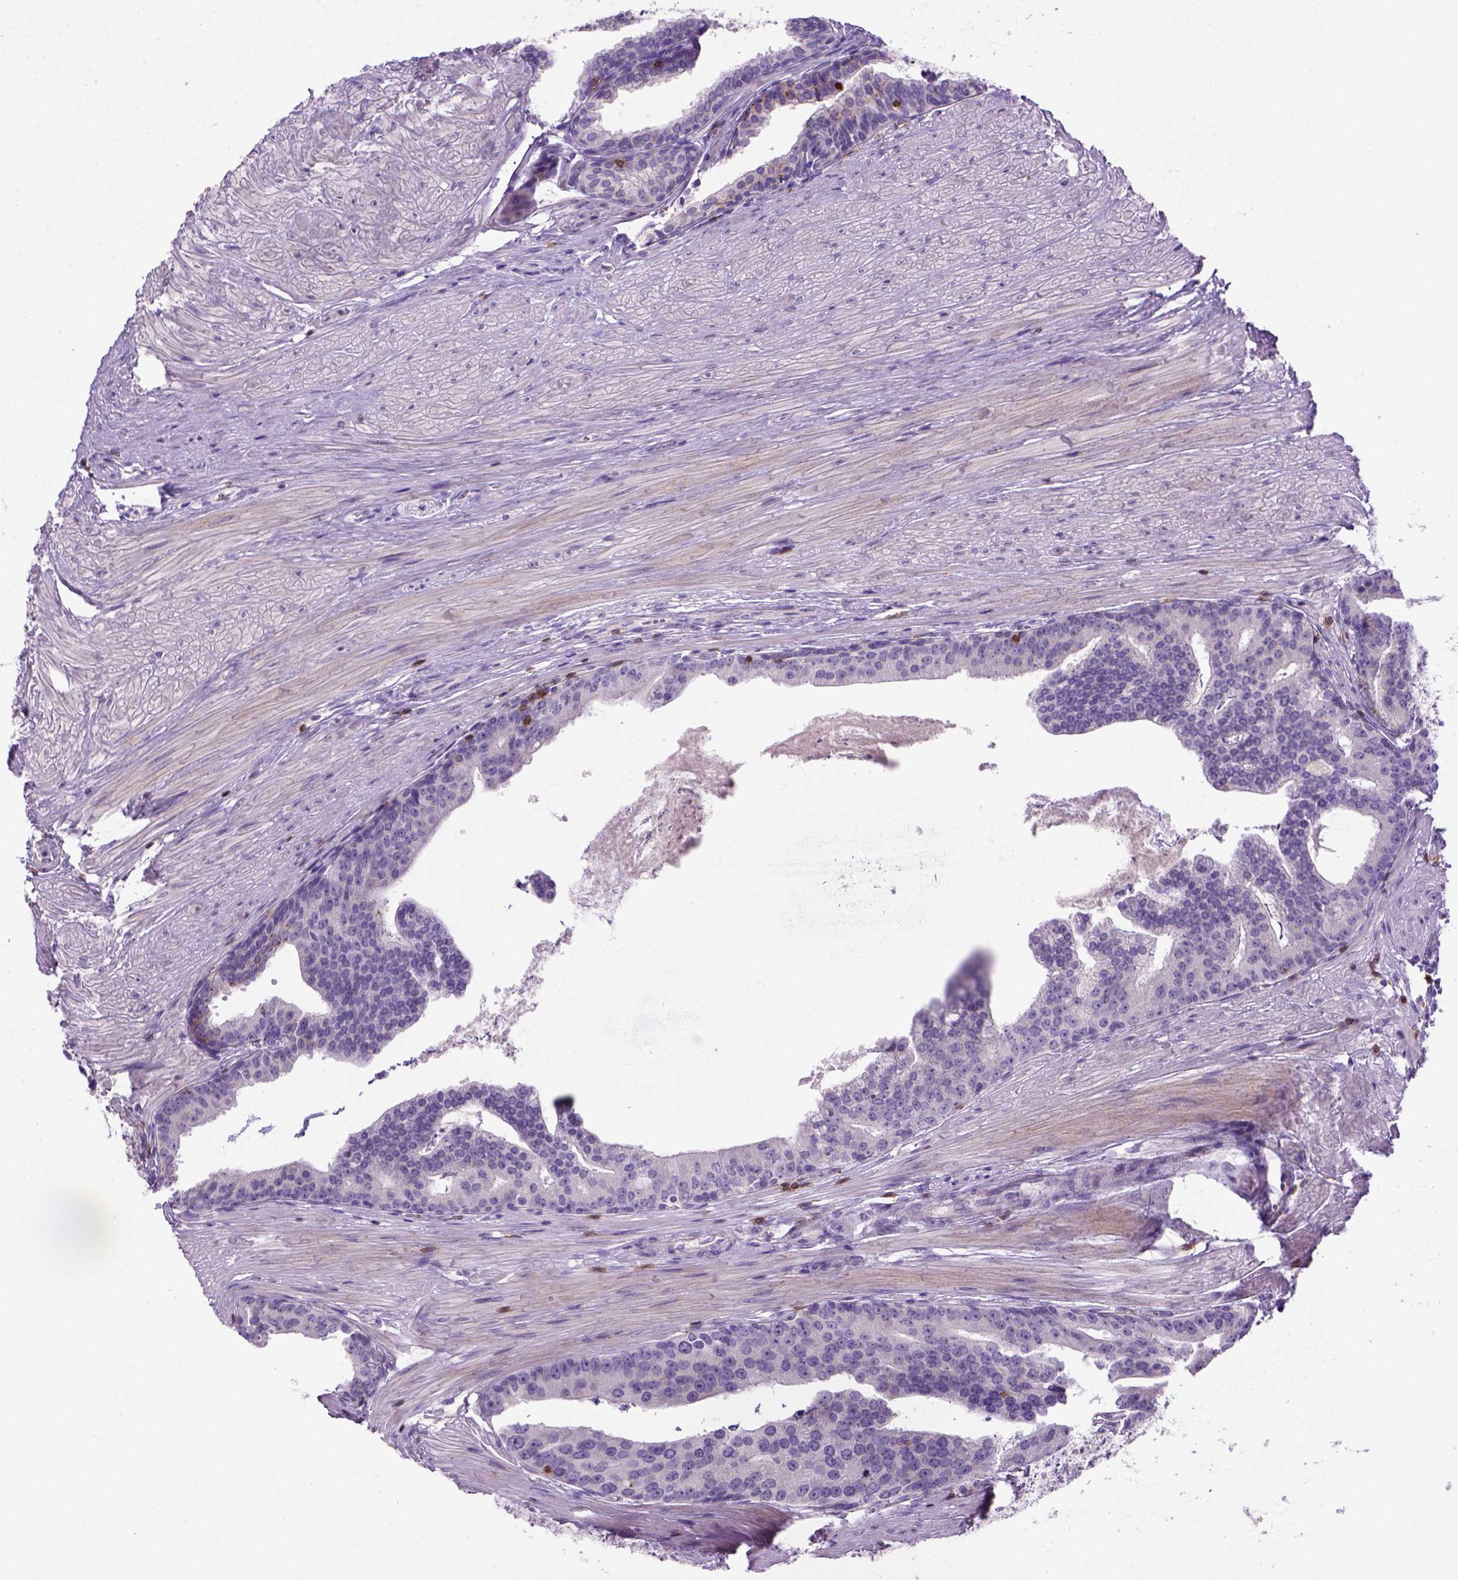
{"staining": {"intensity": "negative", "quantity": "none", "location": "none"}, "tissue": "prostate cancer", "cell_type": "Tumor cells", "image_type": "cancer", "snomed": [{"axis": "morphology", "description": "Adenocarcinoma, NOS"}, {"axis": "topography", "description": "Prostate and seminal vesicle, NOS"}, {"axis": "topography", "description": "Prostate"}], "caption": "Tumor cells are negative for brown protein staining in adenocarcinoma (prostate).", "gene": "CD3E", "patient": {"sex": "male", "age": 44}}